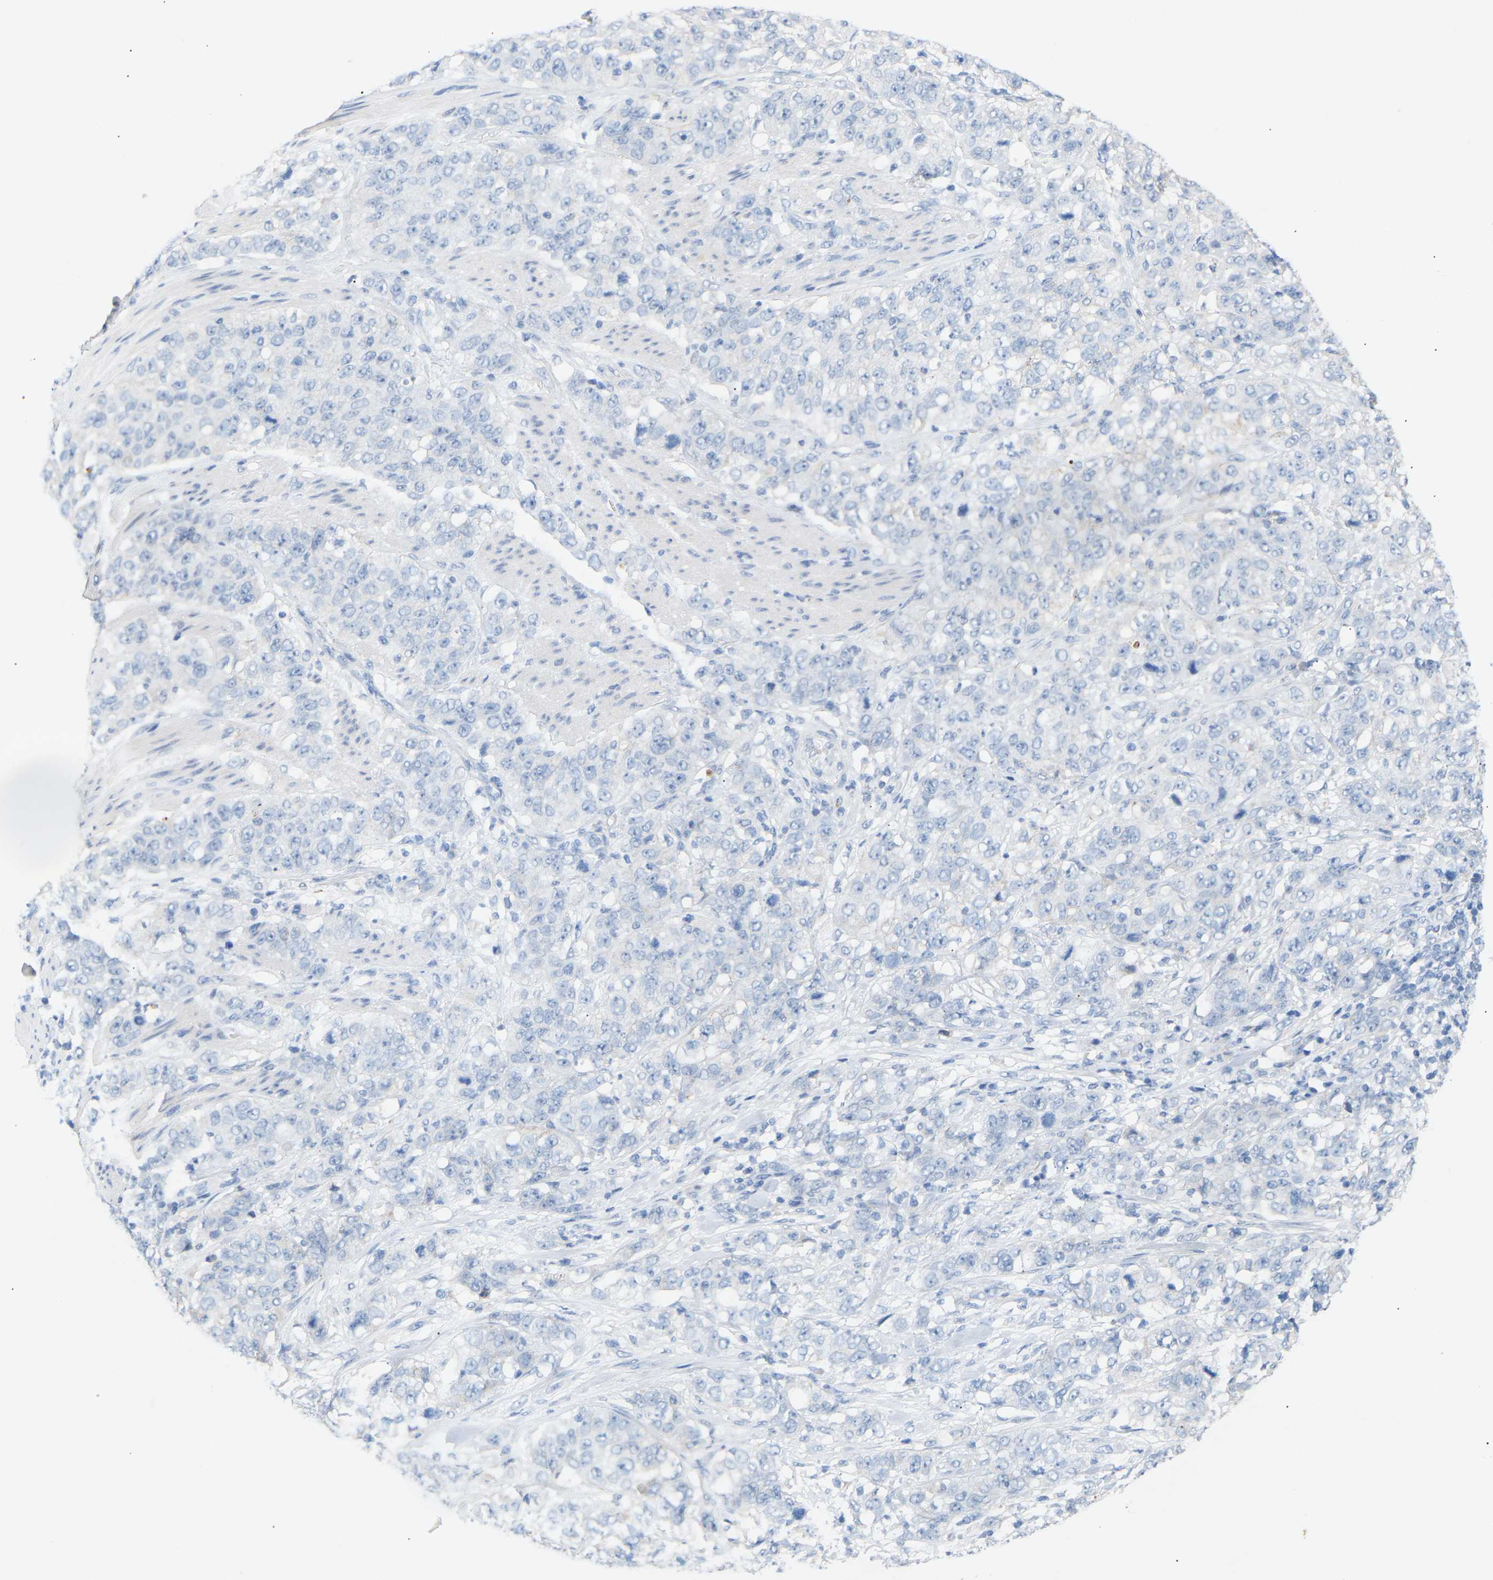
{"staining": {"intensity": "negative", "quantity": "none", "location": "none"}, "tissue": "stomach cancer", "cell_type": "Tumor cells", "image_type": "cancer", "snomed": [{"axis": "morphology", "description": "Adenocarcinoma, NOS"}, {"axis": "topography", "description": "Stomach"}], "caption": "This is an IHC histopathology image of stomach cancer. There is no staining in tumor cells.", "gene": "PEX1", "patient": {"sex": "male", "age": 48}}